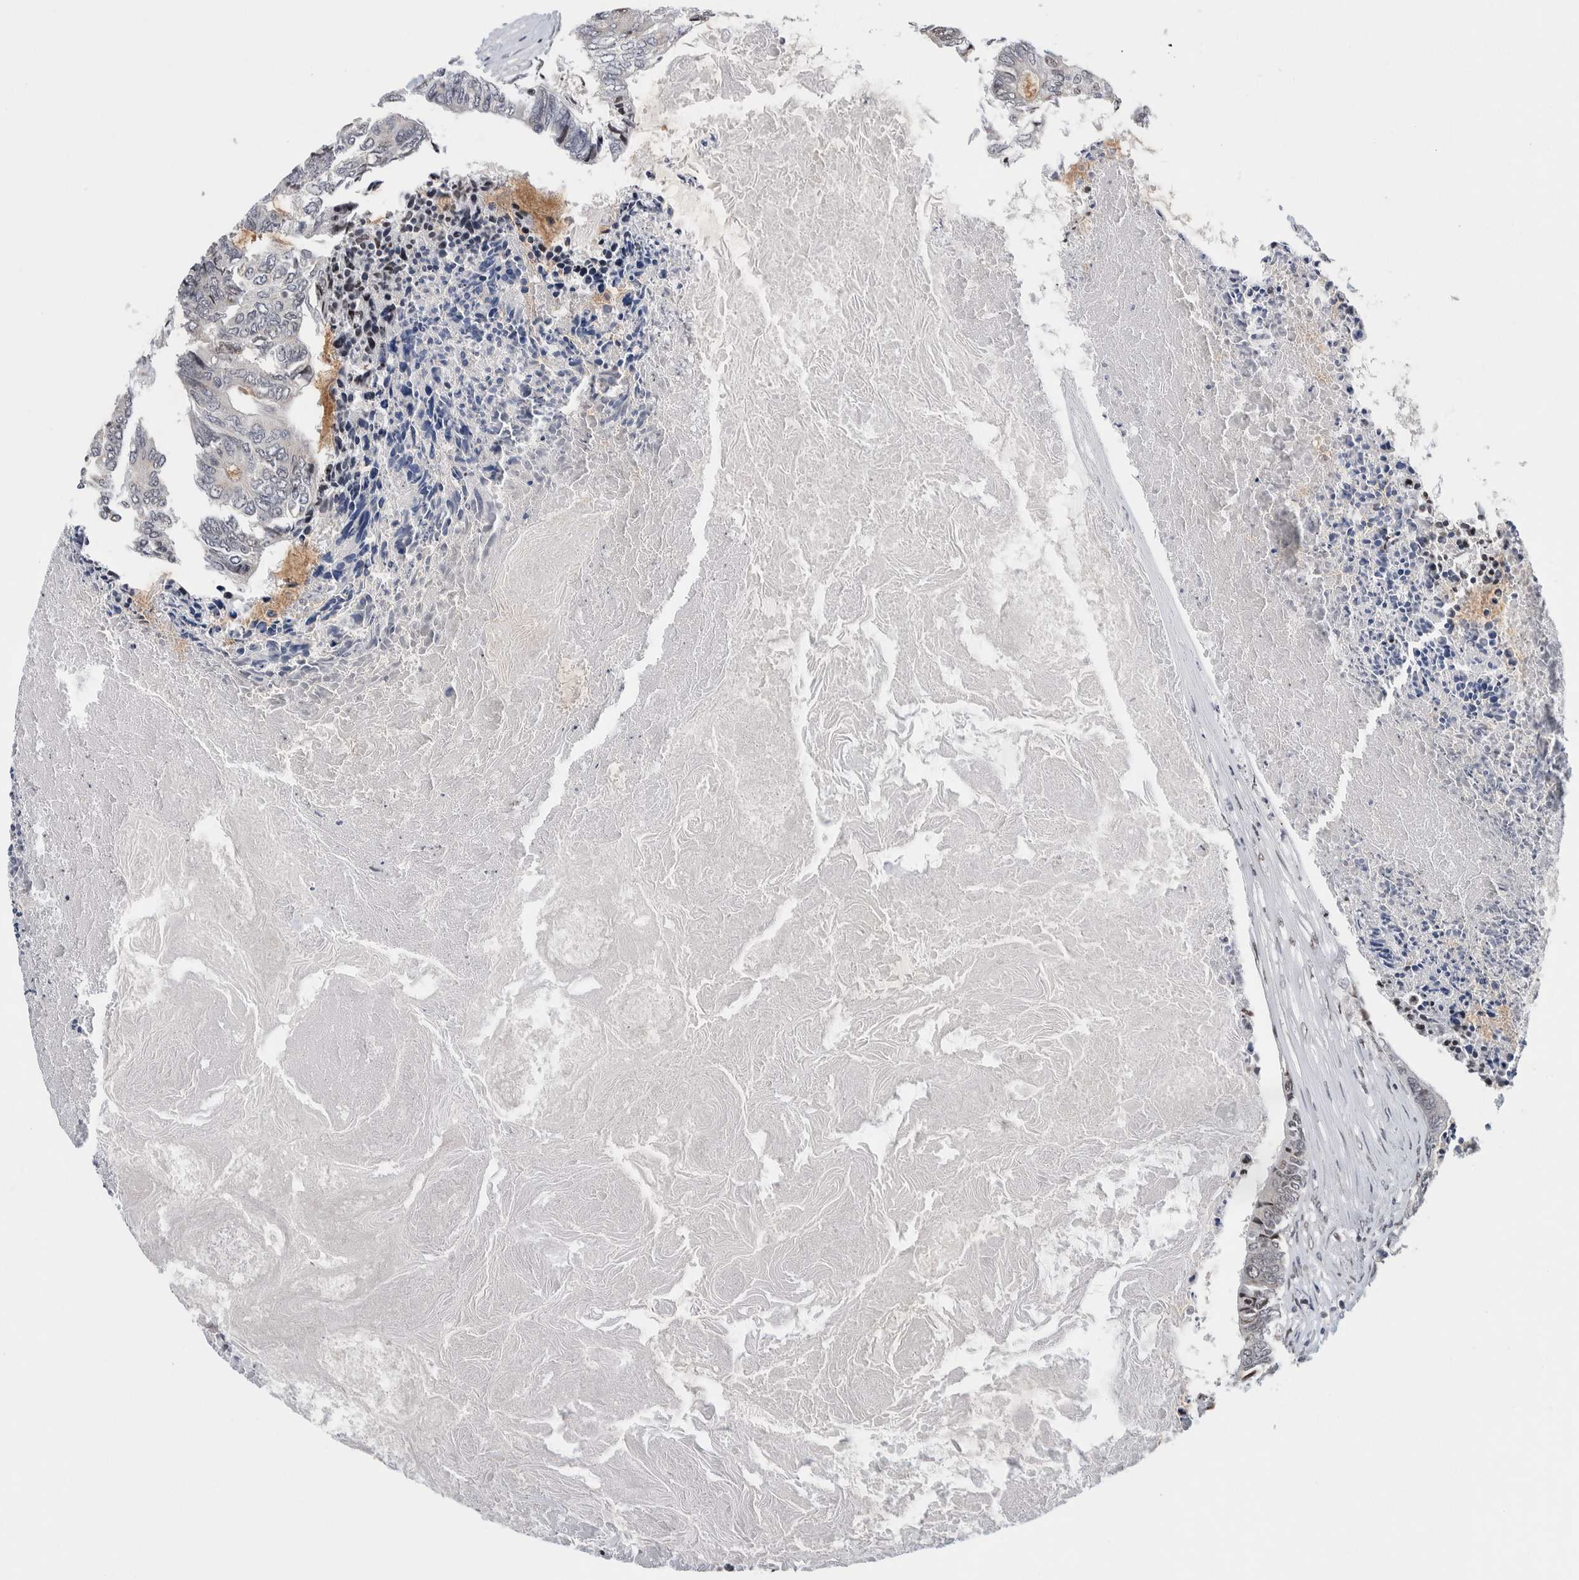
{"staining": {"intensity": "weak", "quantity": "<25%", "location": "nuclear"}, "tissue": "colorectal cancer", "cell_type": "Tumor cells", "image_type": "cancer", "snomed": [{"axis": "morphology", "description": "Adenocarcinoma, NOS"}, {"axis": "topography", "description": "Rectum"}], "caption": "Colorectal cancer was stained to show a protein in brown. There is no significant expression in tumor cells. Nuclei are stained in blue.", "gene": "NEUROD1", "patient": {"sex": "male", "age": 63}}